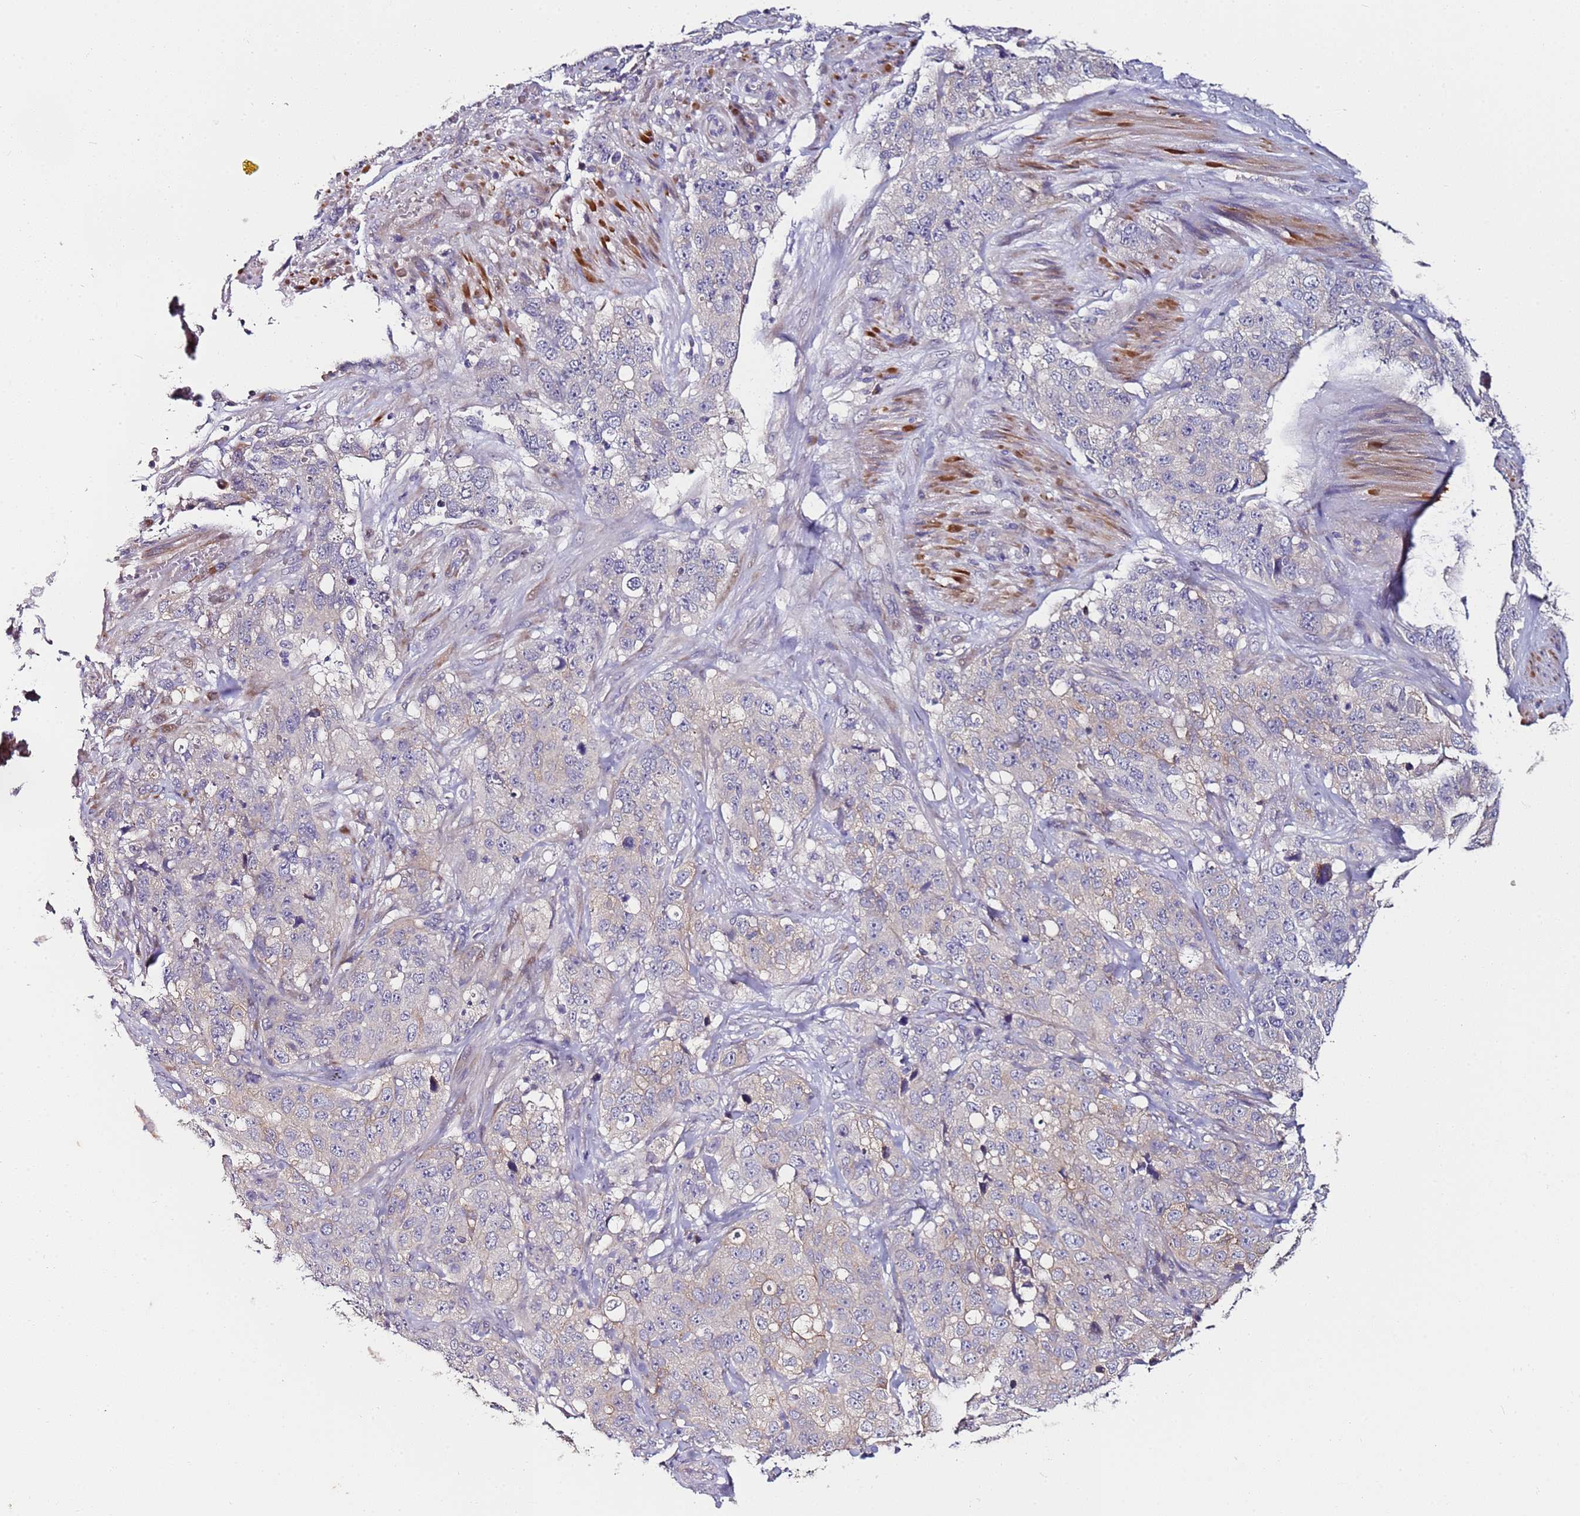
{"staining": {"intensity": "negative", "quantity": "none", "location": "none"}, "tissue": "stomach cancer", "cell_type": "Tumor cells", "image_type": "cancer", "snomed": [{"axis": "morphology", "description": "Adenocarcinoma, NOS"}, {"axis": "topography", "description": "Stomach"}], "caption": "Human stomach cancer (adenocarcinoma) stained for a protein using immunohistochemistry reveals no staining in tumor cells.", "gene": "SRRM5", "patient": {"sex": "male", "age": 48}}